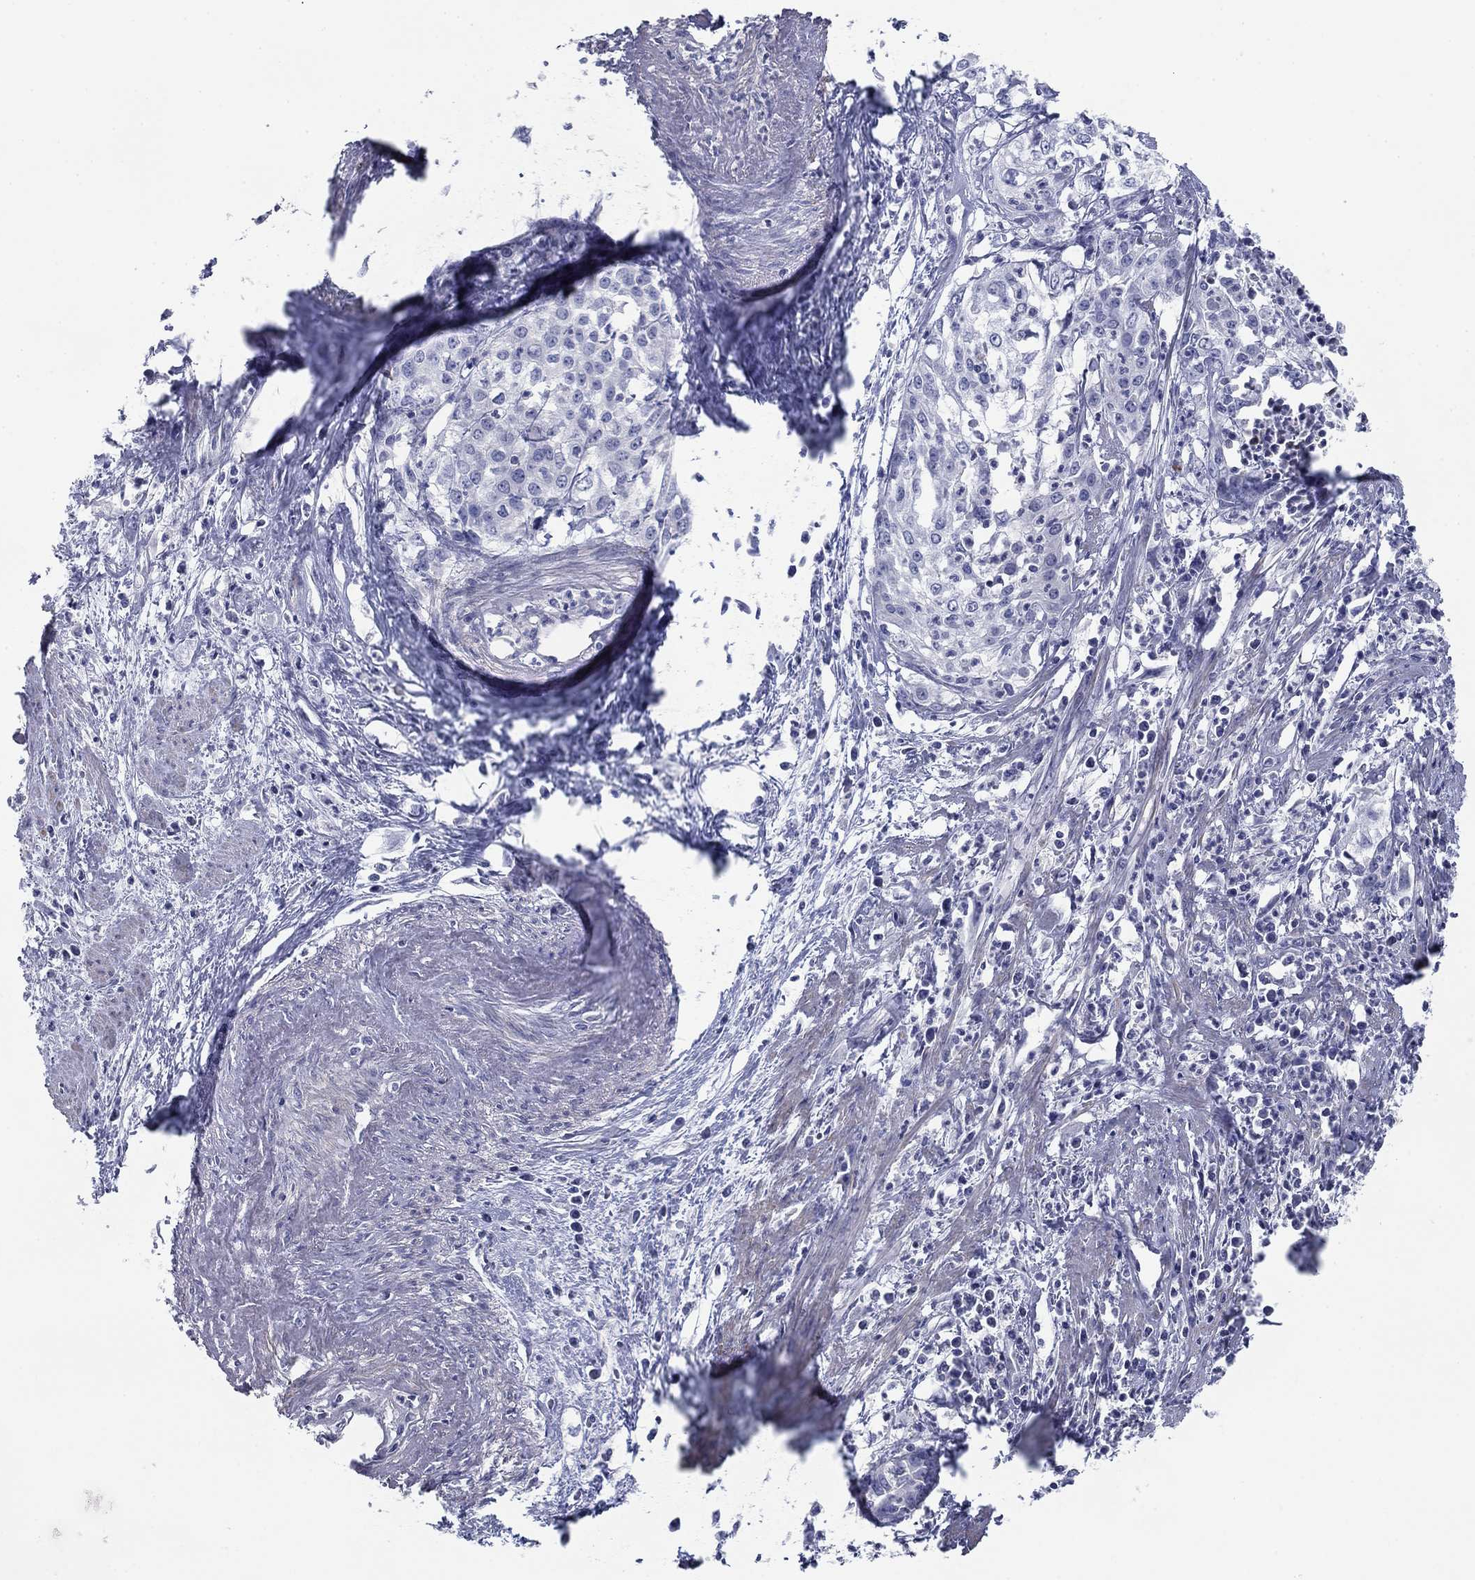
{"staining": {"intensity": "negative", "quantity": "none", "location": "none"}, "tissue": "cervical cancer", "cell_type": "Tumor cells", "image_type": "cancer", "snomed": [{"axis": "morphology", "description": "Squamous cell carcinoma, NOS"}, {"axis": "topography", "description": "Cervix"}], "caption": "The histopathology image displays no staining of tumor cells in cervical cancer (squamous cell carcinoma).", "gene": "GRK7", "patient": {"sex": "female", "age": 39}}